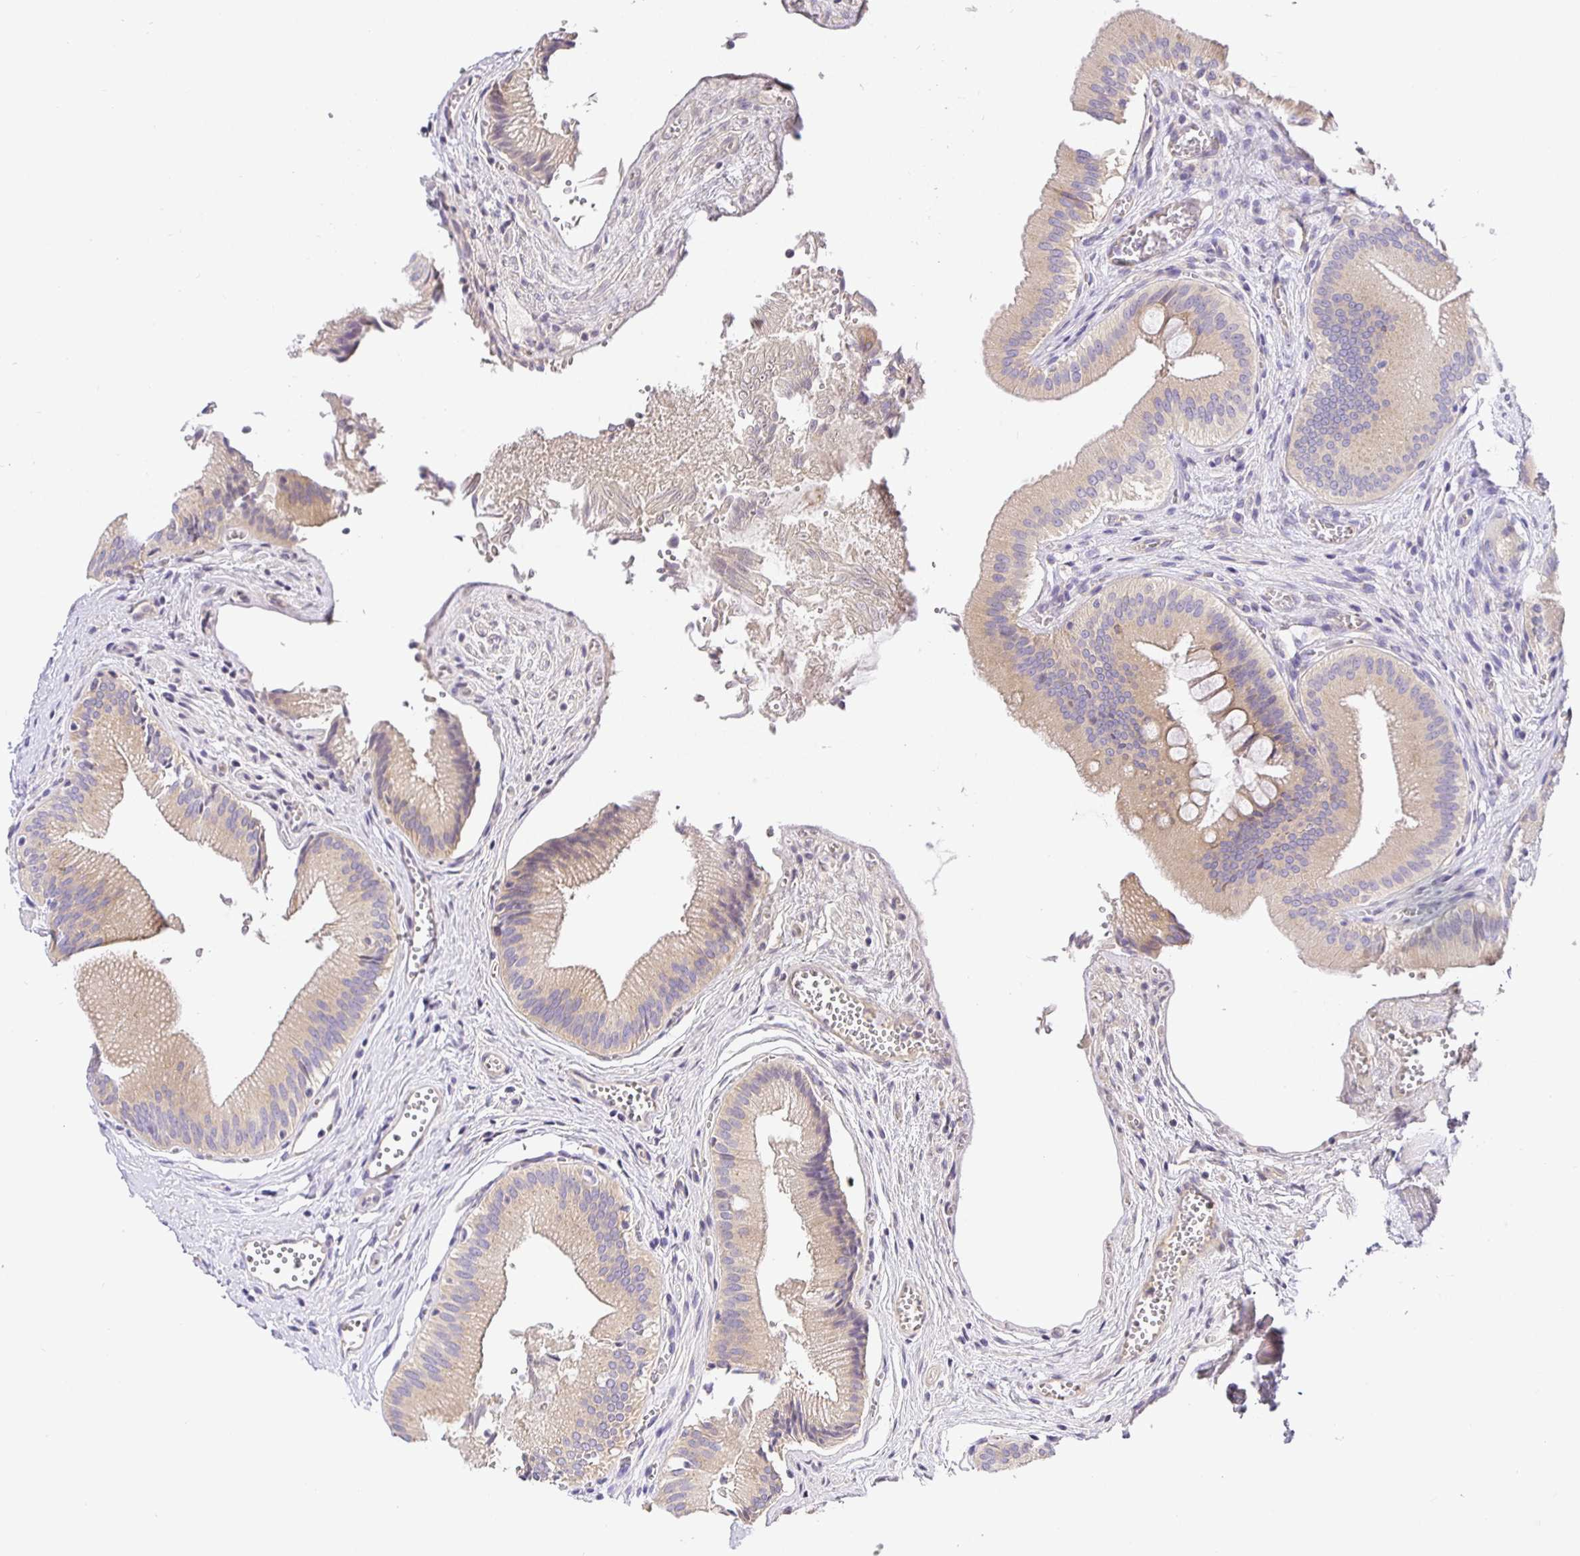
{"staining": {"intensity": "moderate", "quantity": ">75%", "location": "cytoplasmic/membranous"}, "tissue": "gallbladder", "cell_type": "Glandular cells", "image_type": "normal", "snomed": [{"axis": "morphology", "description": "Normal tissue, NOS"}, {"axis": "topography", "description": "Gallbladder"}], "caption": "Unremarkable gallbladder reveals moderate cytoplasmic/membranous staining in approximately >75% of glandular cells, visualized by immunohistochemistry.", "gene": "OPALIN", "patient": {"sex": "male", "age": 17}}